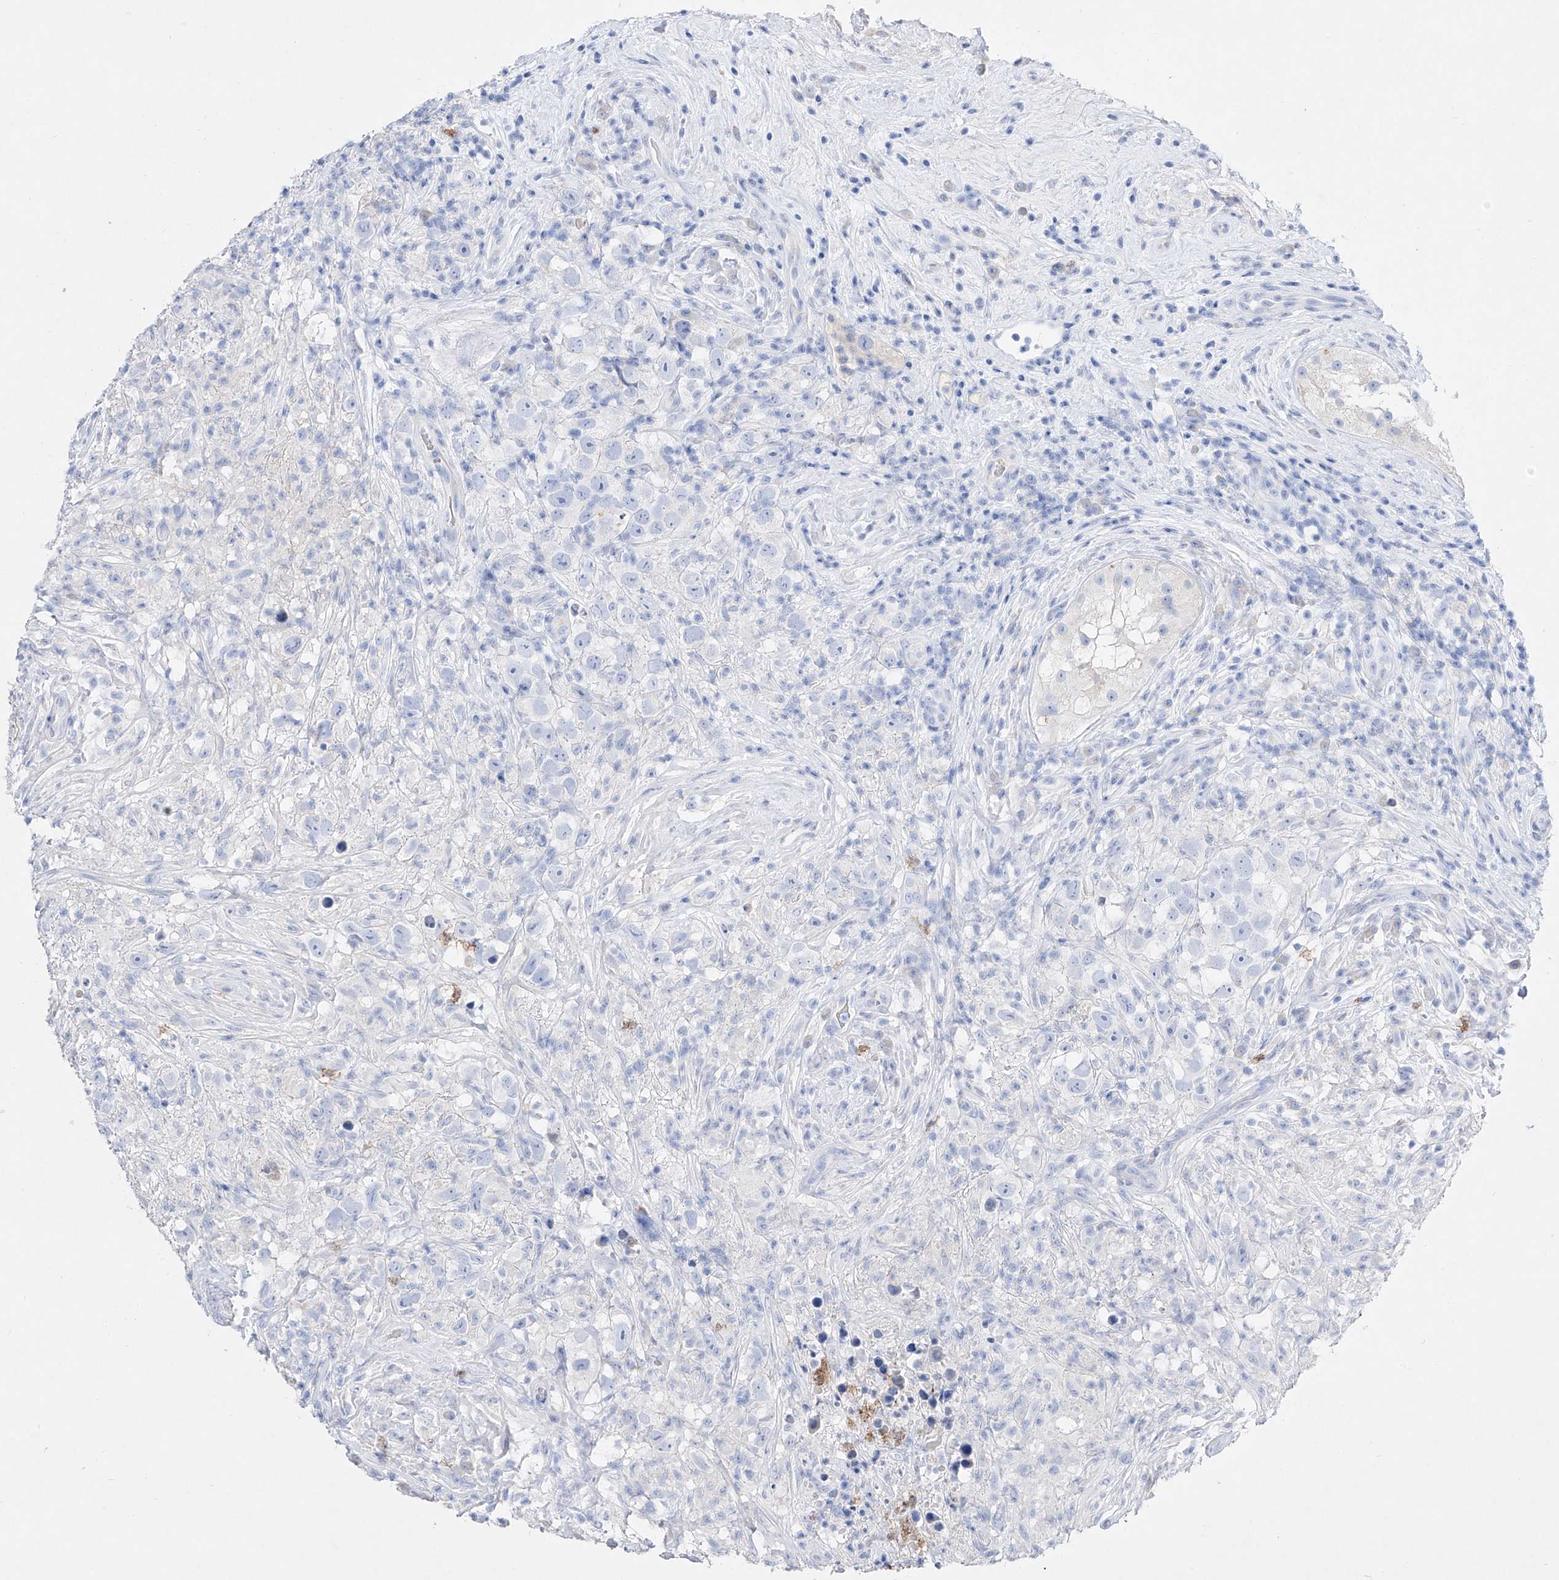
{"staining": {"intensity": "negative", "quantity": "none", "location": "none"}, "tissue": "testis cancer", "cell_type": "Tumor cells", "image_type": "cancer", "snomed": [{"axis": "morphology", "description": "Seminoma, NOS"}, {"axis": "topography", "description": "Testis"}], "caption": "DAB immunohistochemical staining of human testis cancer displays no significant positivity in tumor cells.", "gene": "TM7SF2", "patient": {"sex": "male", "age": 49}}